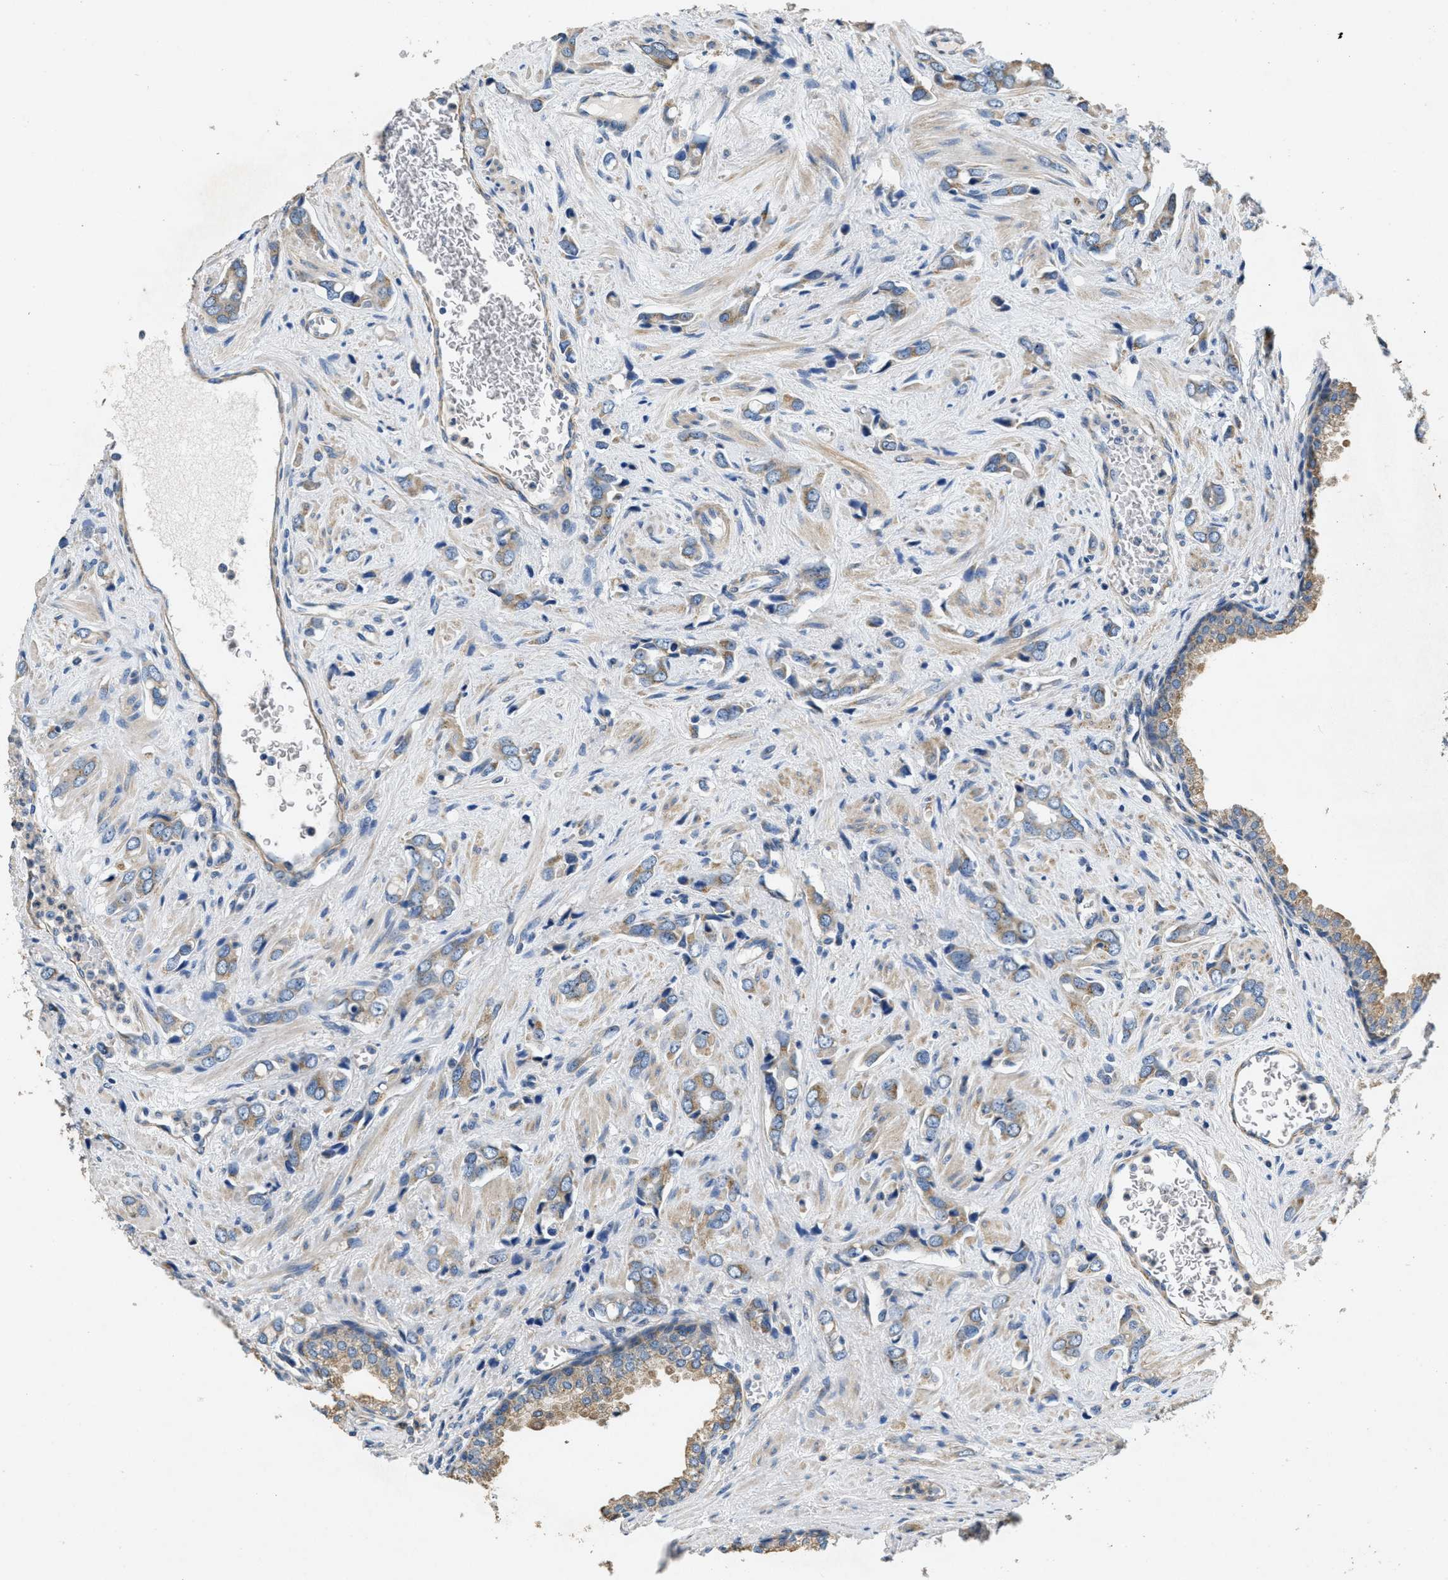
{"staining": {"intensity": "weak", "quantity": ">75%", "location": "cytoplasmic/membranous"}, "tissue": "prostate cancer", "cell_type": "Tumor cells", "image_type": "cancer", "snomed": [{"axis": "morphology", "description": "Adenocarcinoma, High grade"}, {"axis": "topography", "description": "Prostate"}], "caption": "An immunohistochemistry (IHC) image of tumor tissue is shown. Protein staining in brown highlights weak cytoplasmic/membranous positivity in prostate cancer (high-grade adenocarcinoma) within tumor cells. The staining was performed using DAB (3,3'-diaminobenzidine), with brown indicating positive protein expression. Nuclei are stained blue with hematoxylin.", "gene": "TOMM70", "patient": {"sex": "male", "age": 52}}